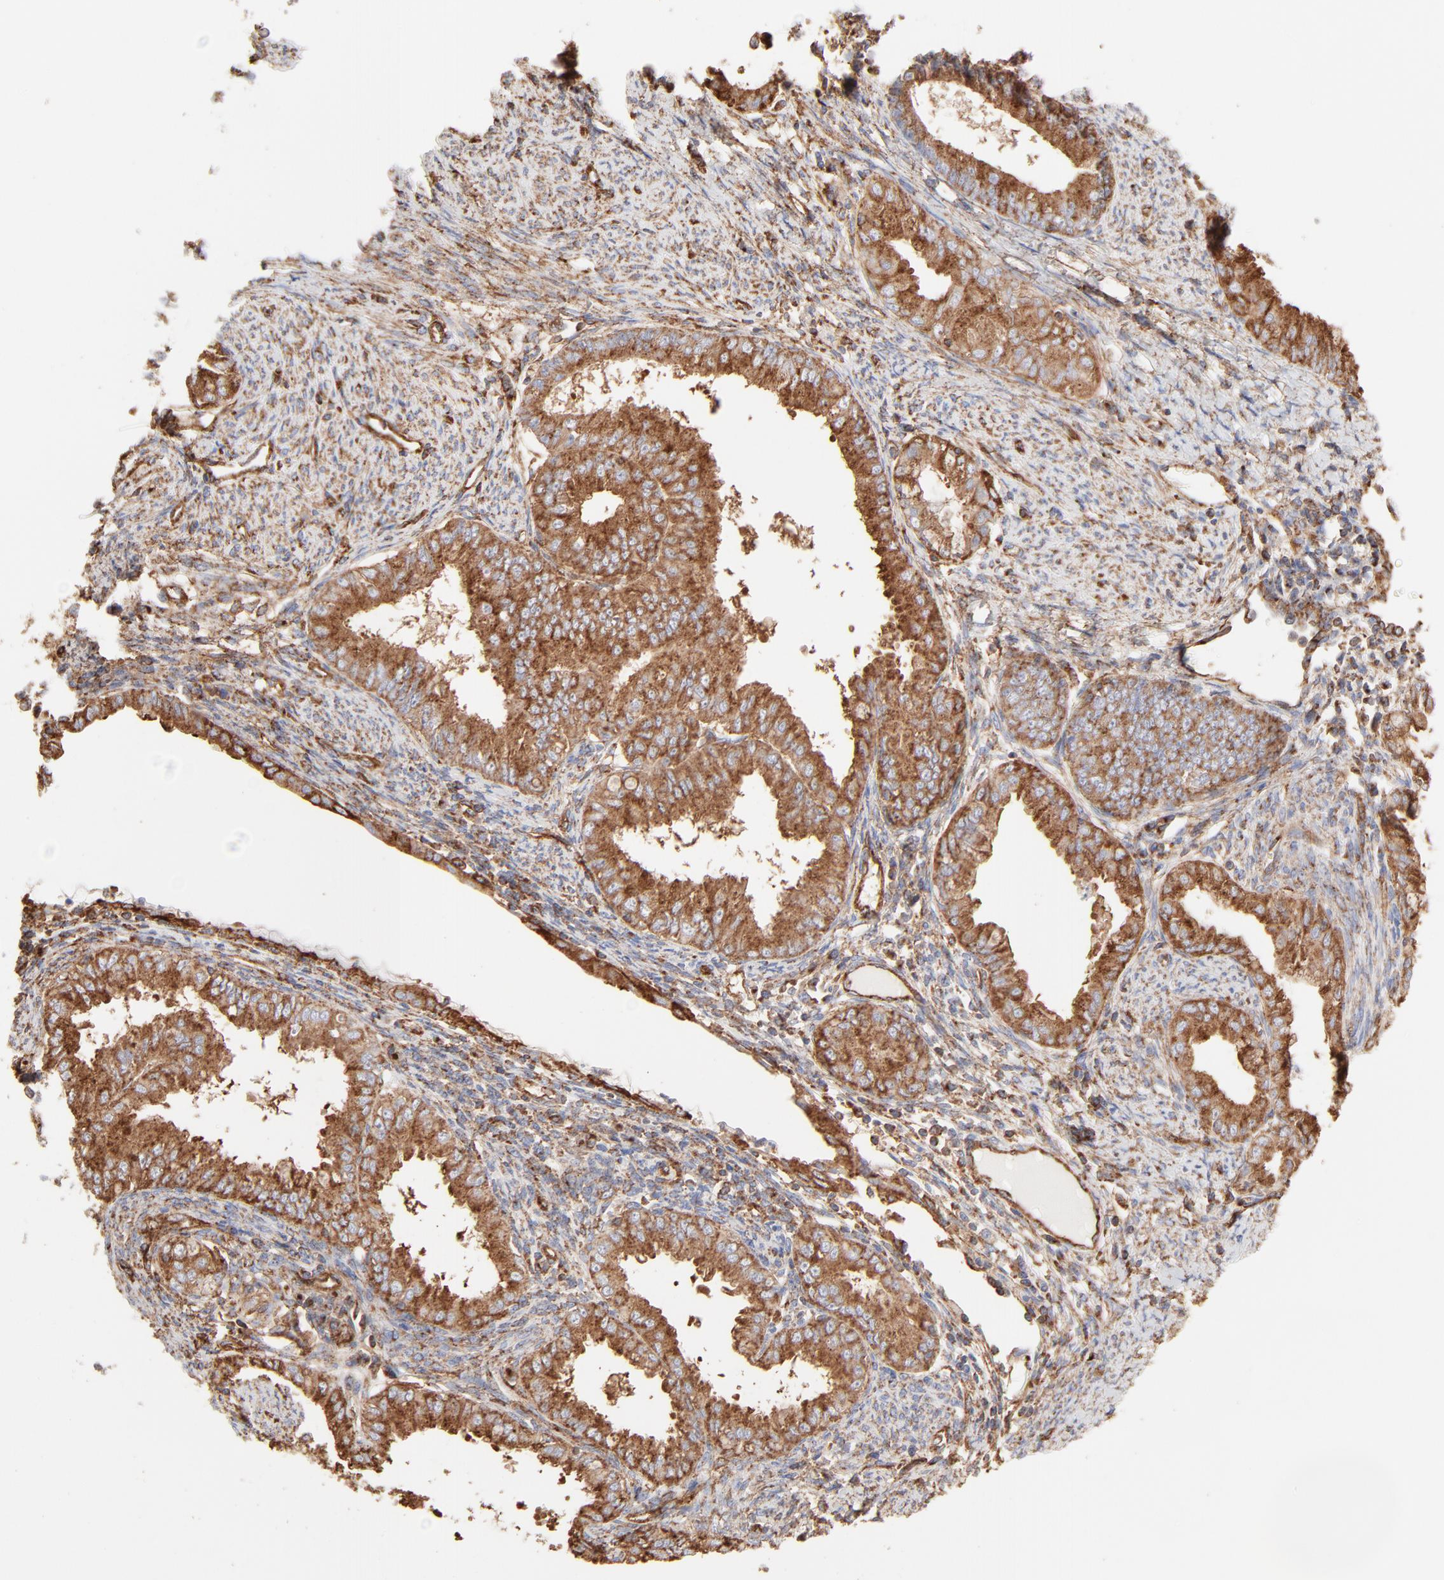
{"staining": {"intensity": "strong", "quantity": ">75%", "location": "cytoplasmic/membranous"}, "tissue": "endometrial cancer", "cell_type": "Tumor cells", "image_type": "cancer", "snomed": [{"axis": "morphology", "description": "Adenocarcinoma, NOS"}, {"axis": "topography", "description": "Endometrium"}], "caption": "This micrograph shows IHC staining of human endometrial cancer (adenocarcinoma), with high strong cytoplasmic/membranous positivity in about >75% of tumor cells.", "gene": "CLTB", "patient": {"sex": "female", "age": 76}}